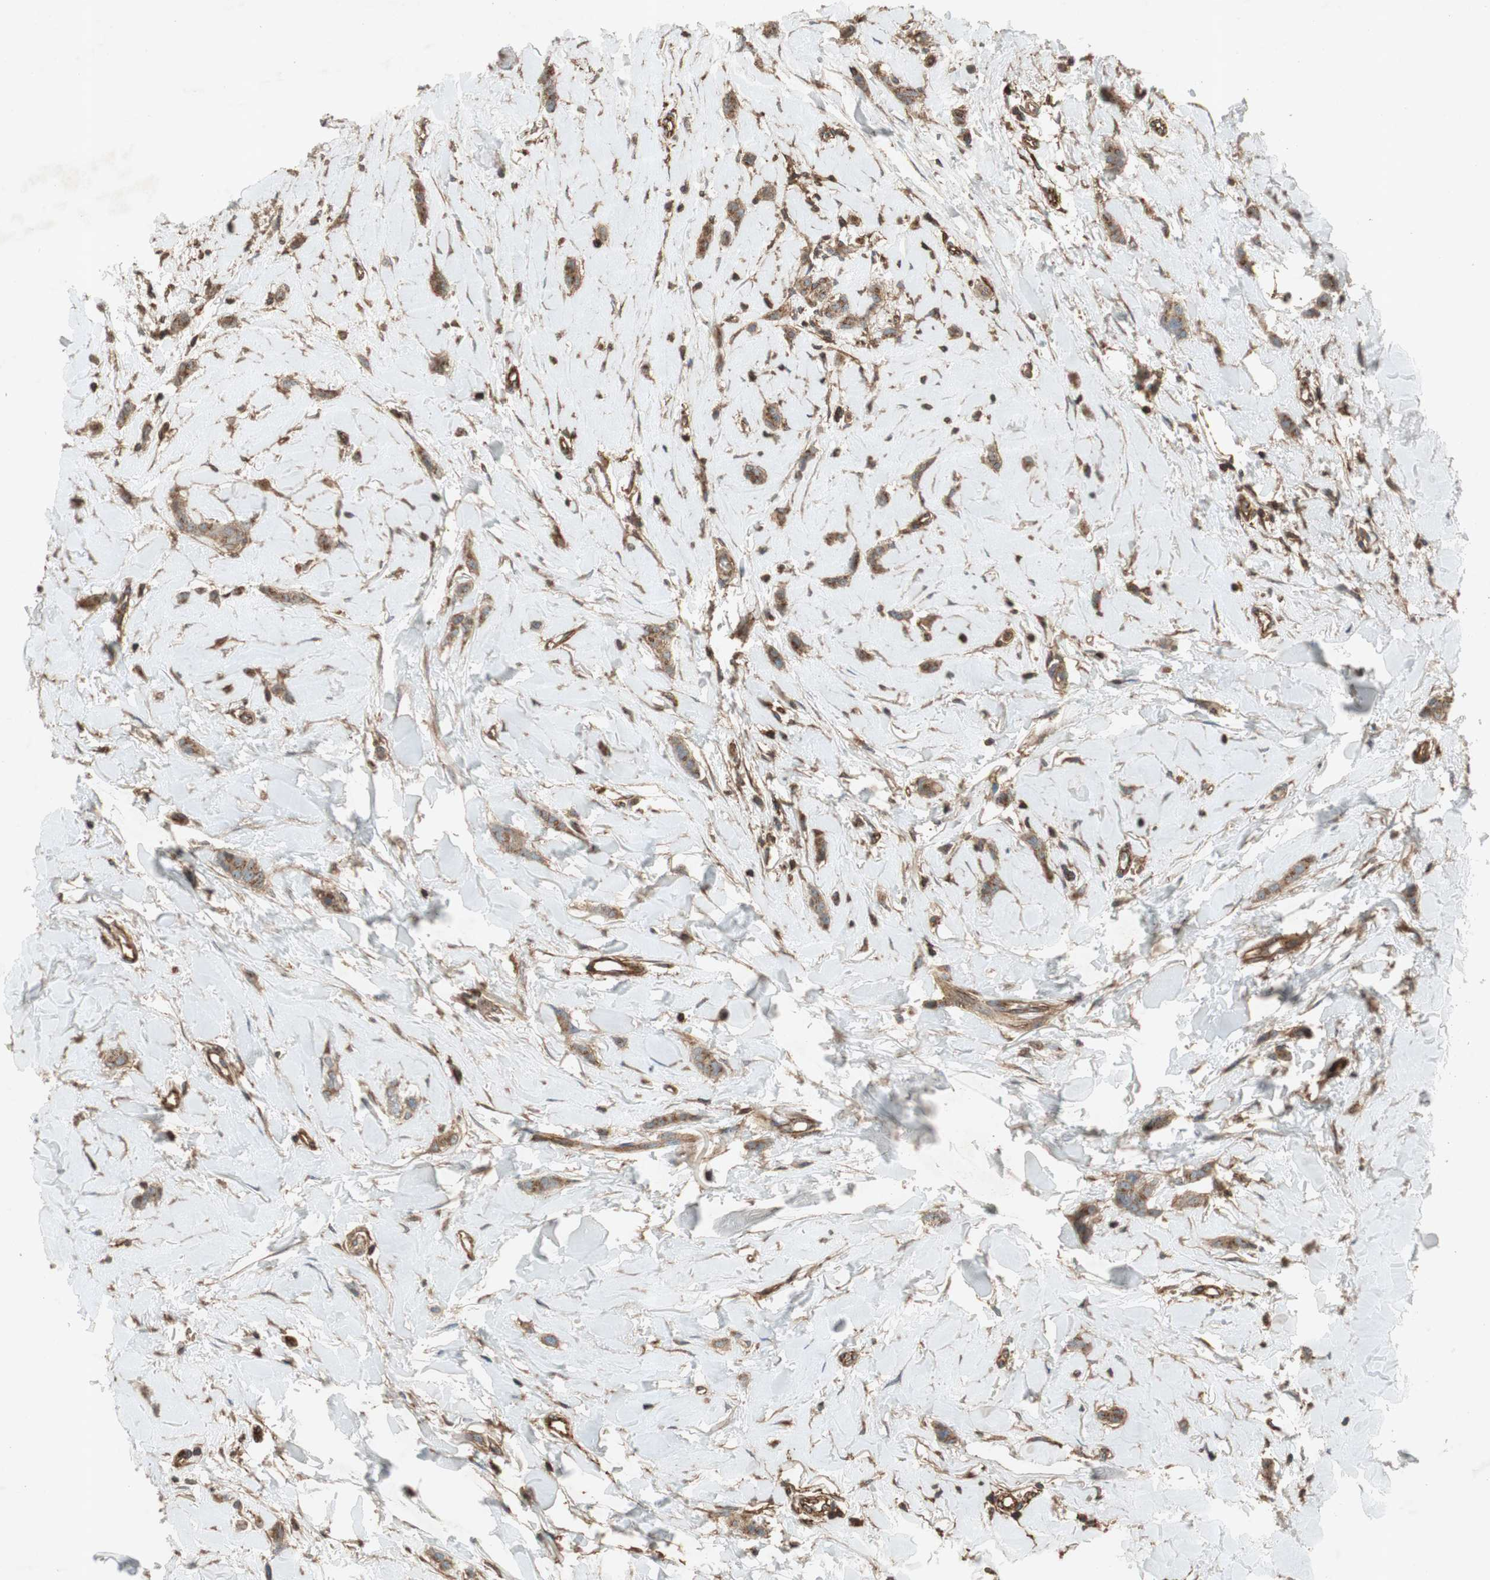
{"staining": {"intensity": "moderate", "quantity": ">75%", "location": "cytoplasmic/membranous"}, "tissue": "breast cancer", "cell_type": "Tumor cells", "image_type": "cancer", "snomed": [{"axis": "morphology", "description": "Lobular carcinoma"}, {"axis": "topography", "description": "Skin"}, {"axis": "topography", "description": "Breast"}], "caption": "Tumor cells display medium levels of moderate cytoplasmic/membranous expression in approximately >75% of cells in lobular carcinoma (breast).", "gene": "BTN3A3", "patient": {"sex": "female", "age": 46}}